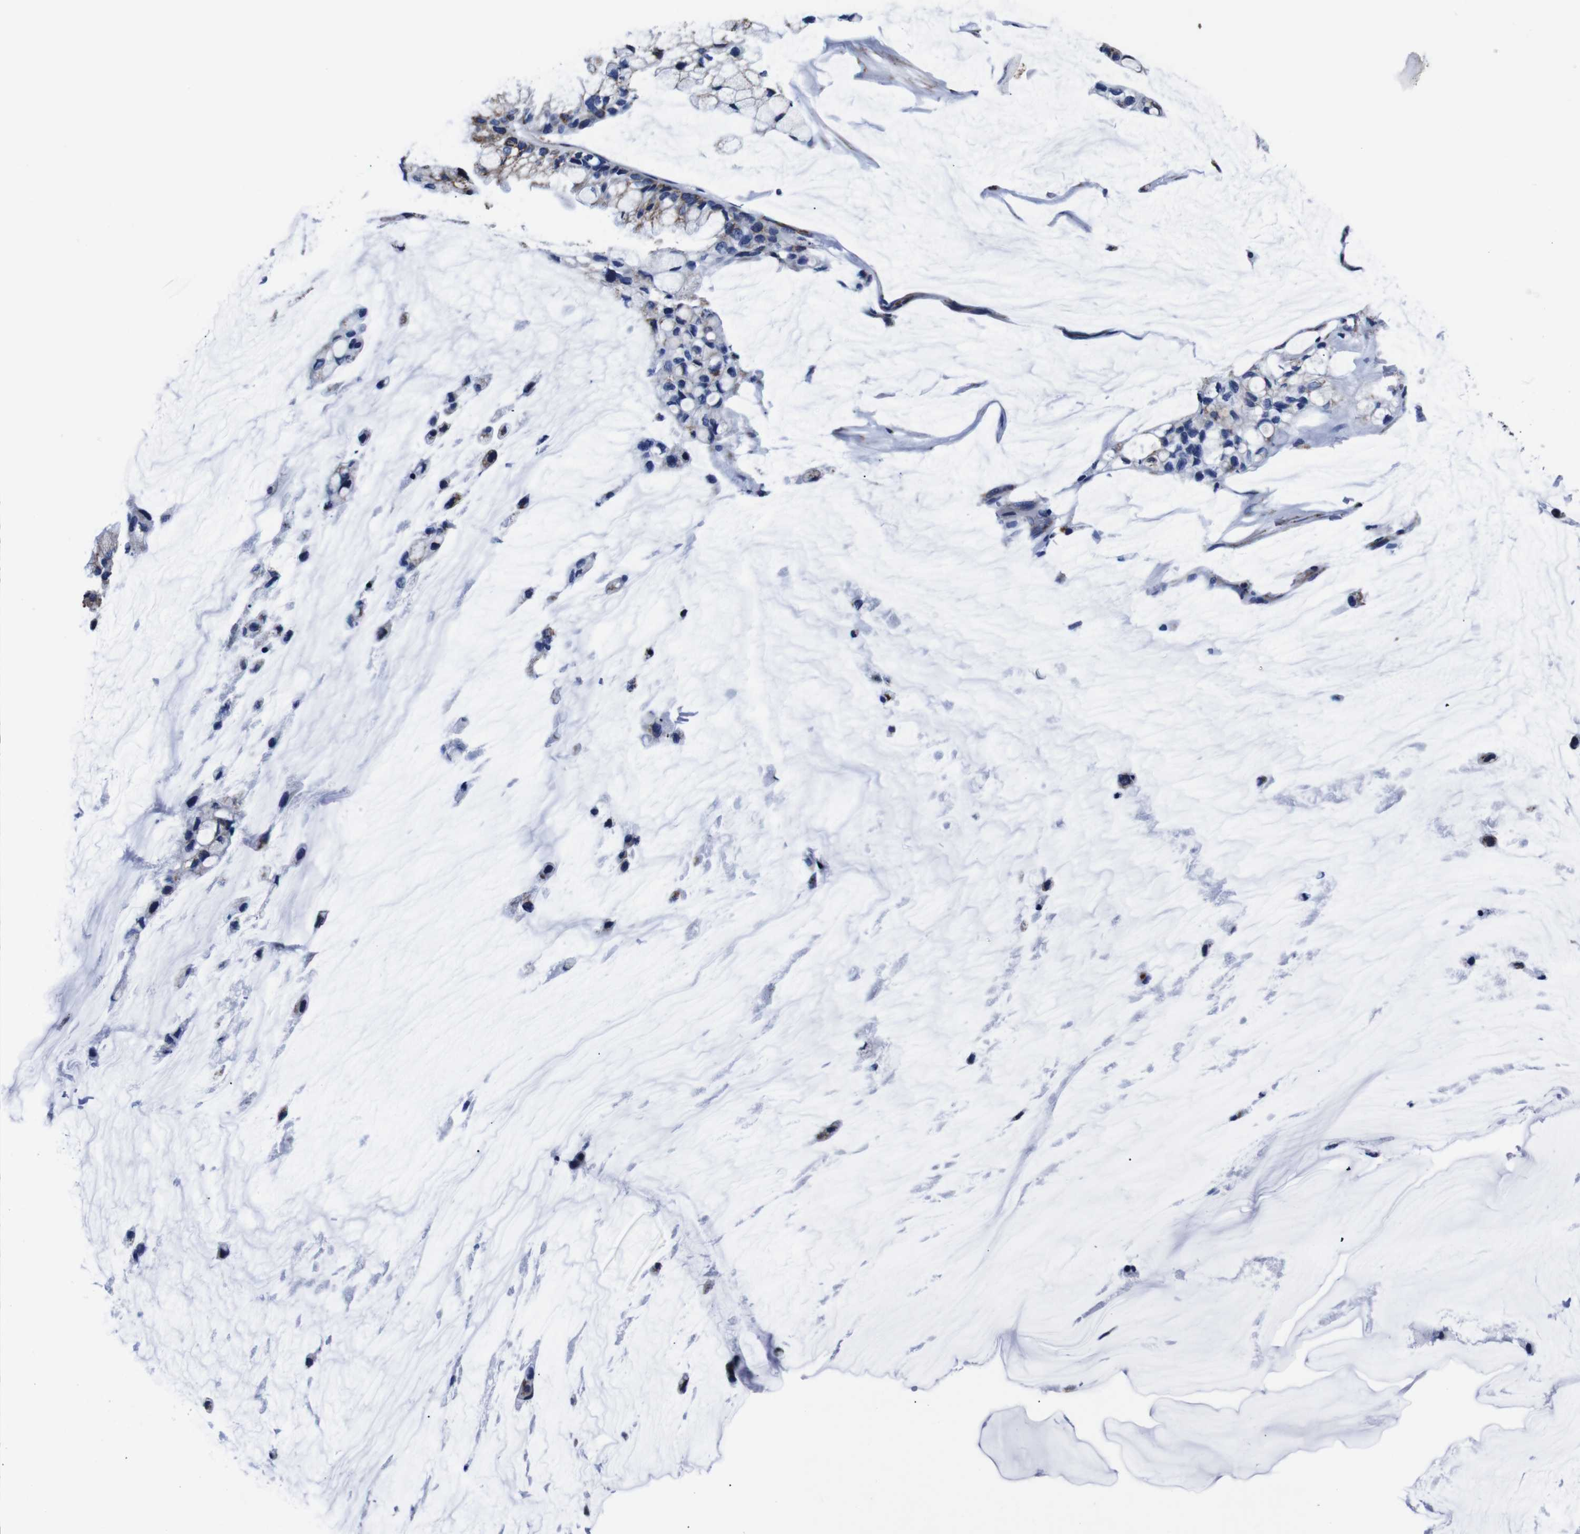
{"staining": {"intensity": "negative", "quantity": "none", "location": "none"}, "tissue": "ovarian cancer", "cell_type": "Tumor cells", "image_type": "cancer", "snomed": [{"axis": "morphology", "description": "Cystadenocarcinoma, mucinous, NOS"}, {"axis": "topography", "description": "Ovary"}], "caption": "Immunohistochemistry histopathology image of ovarian cancer (mucinous cystadenocarcinoma) stained for a protein (brown), which demonstrates no positivity in tumor cells.", "gene": "FKBP9", "patient": {"sex": "female", "age": 39}}